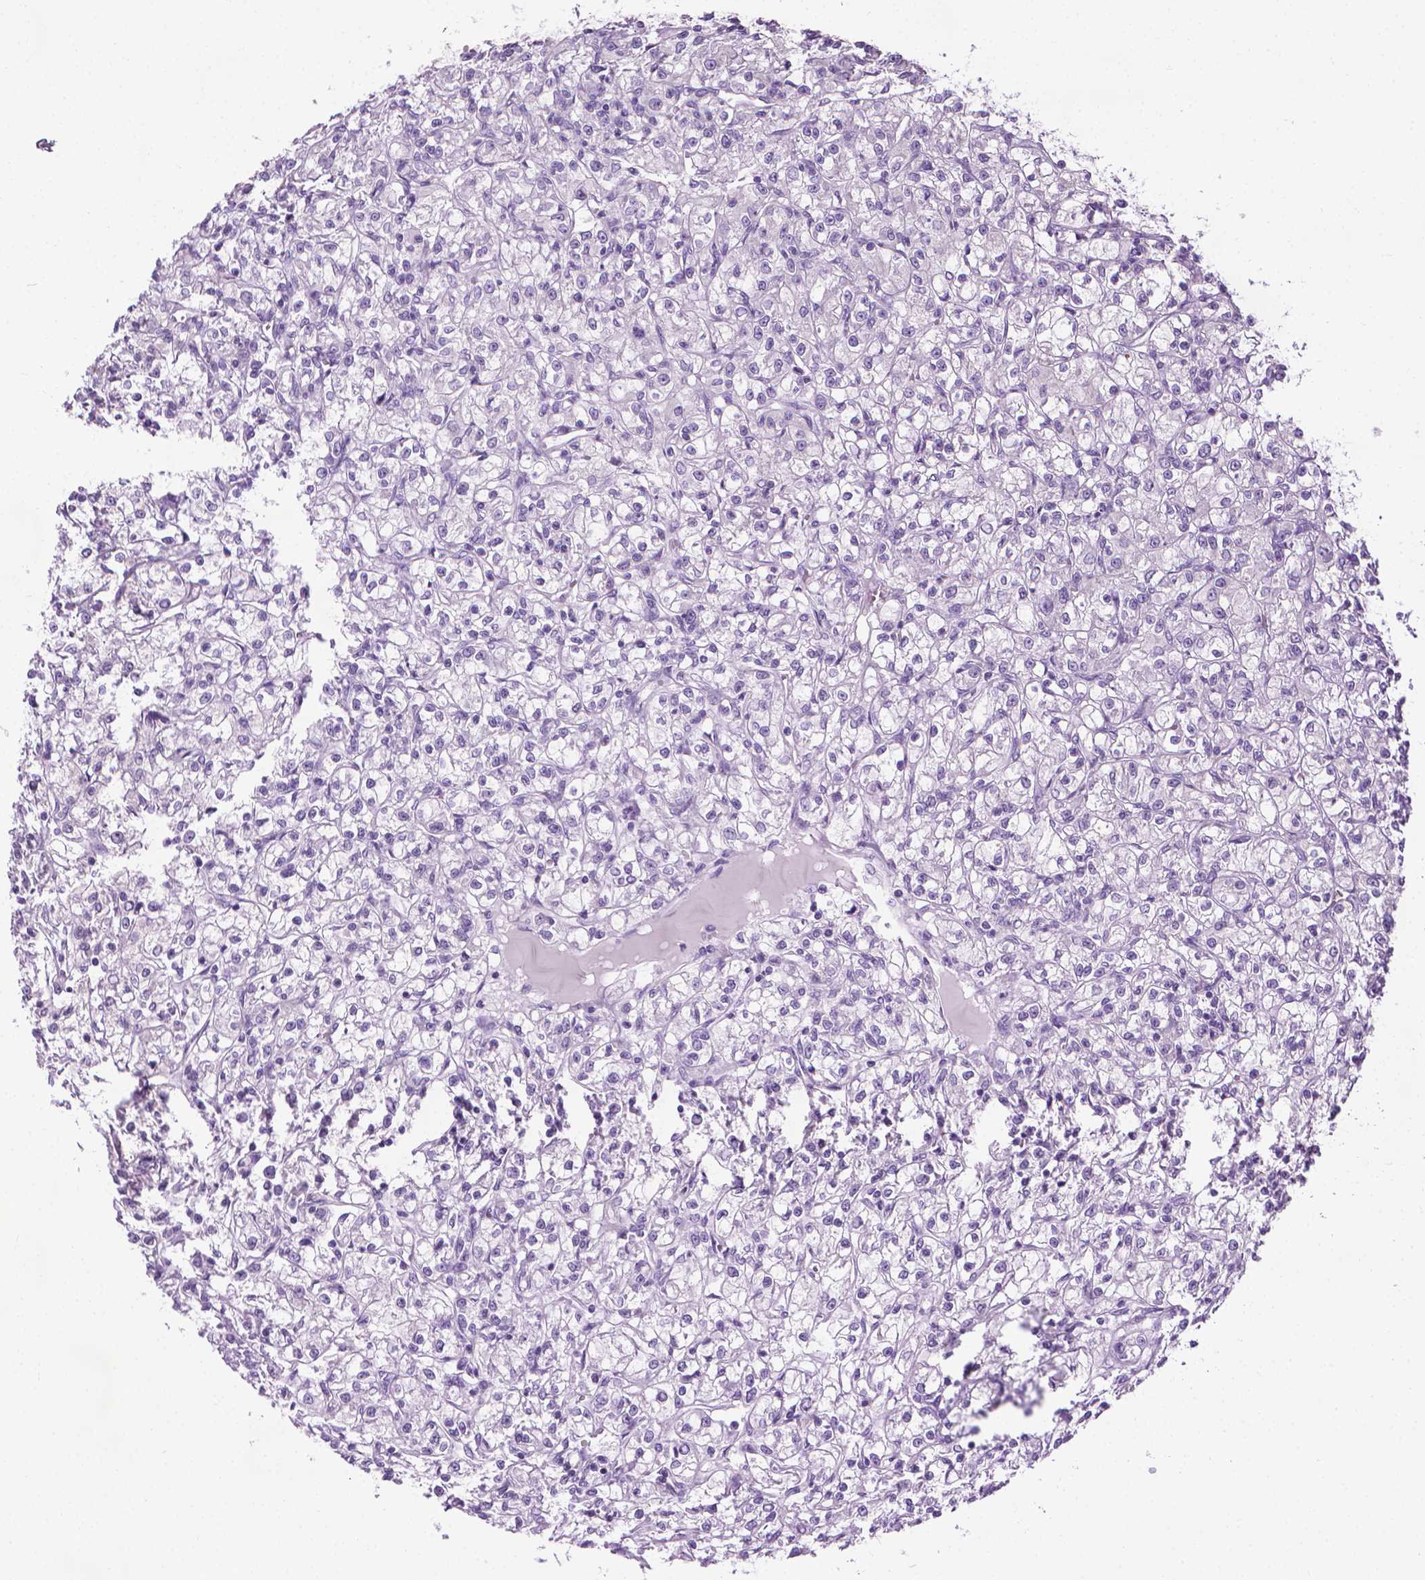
{"staining": {"intensity": "negative", "quantity": "none", "location": "none"}, "tissue": "renal cancer", "cell_type": "Tumor cells", "image_type": "cancer", "snomed": [{"axis": "morphology", "description": "Adenocarcinoma, NOS"}, {"axis": "topography", "description": "Kidney"}], "caption": "High magnification brightfield microscopy of renal adenocarcinoma stained with DAB (3,3'-diaminobenzidine) (brown) and counterstained with hematoxylin (blue): tumor cells show no significant staining.", "gene": "DNAI7", "patient": {"sex": "female", "age": 59}}